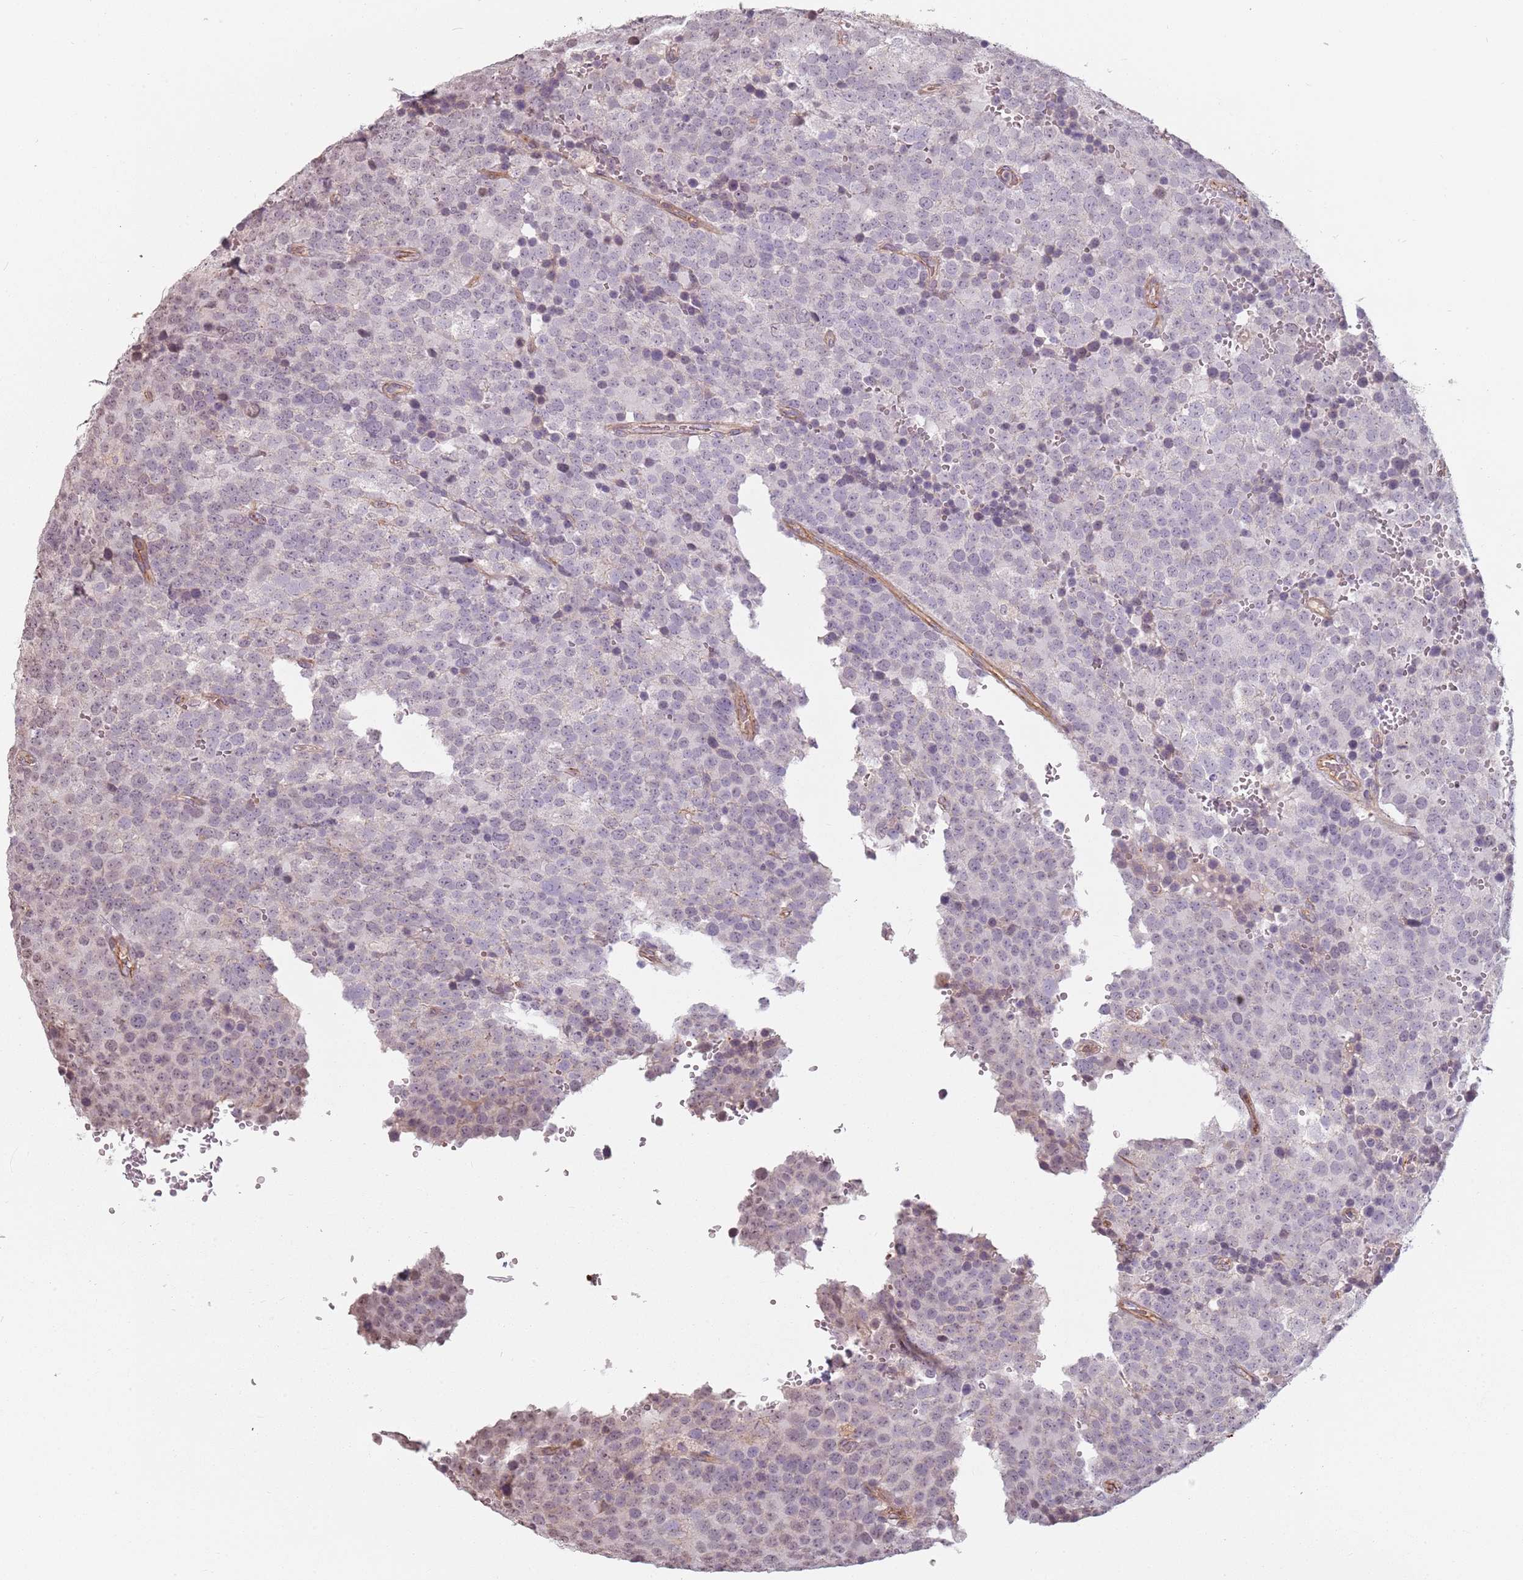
{"staining": {"intensity": "negative", "quantity": "none", "location": "none"}, "tissue": "testis cancer", "cell_type": "Tumor cells", "image_type": "cancer", "snomed": [{"axis": "morphology", "description": "Seminoma, NOS"}, {"axis": "topography", "description": "Testis"}], "caption": "DAB (3,3'-diaminobenzidine) immunohistochemical staining of testis cancer displays no significant expression in tumor cells.", "gene": "PPP1R14C", "patient": {"sex": "male", "age": 71}}